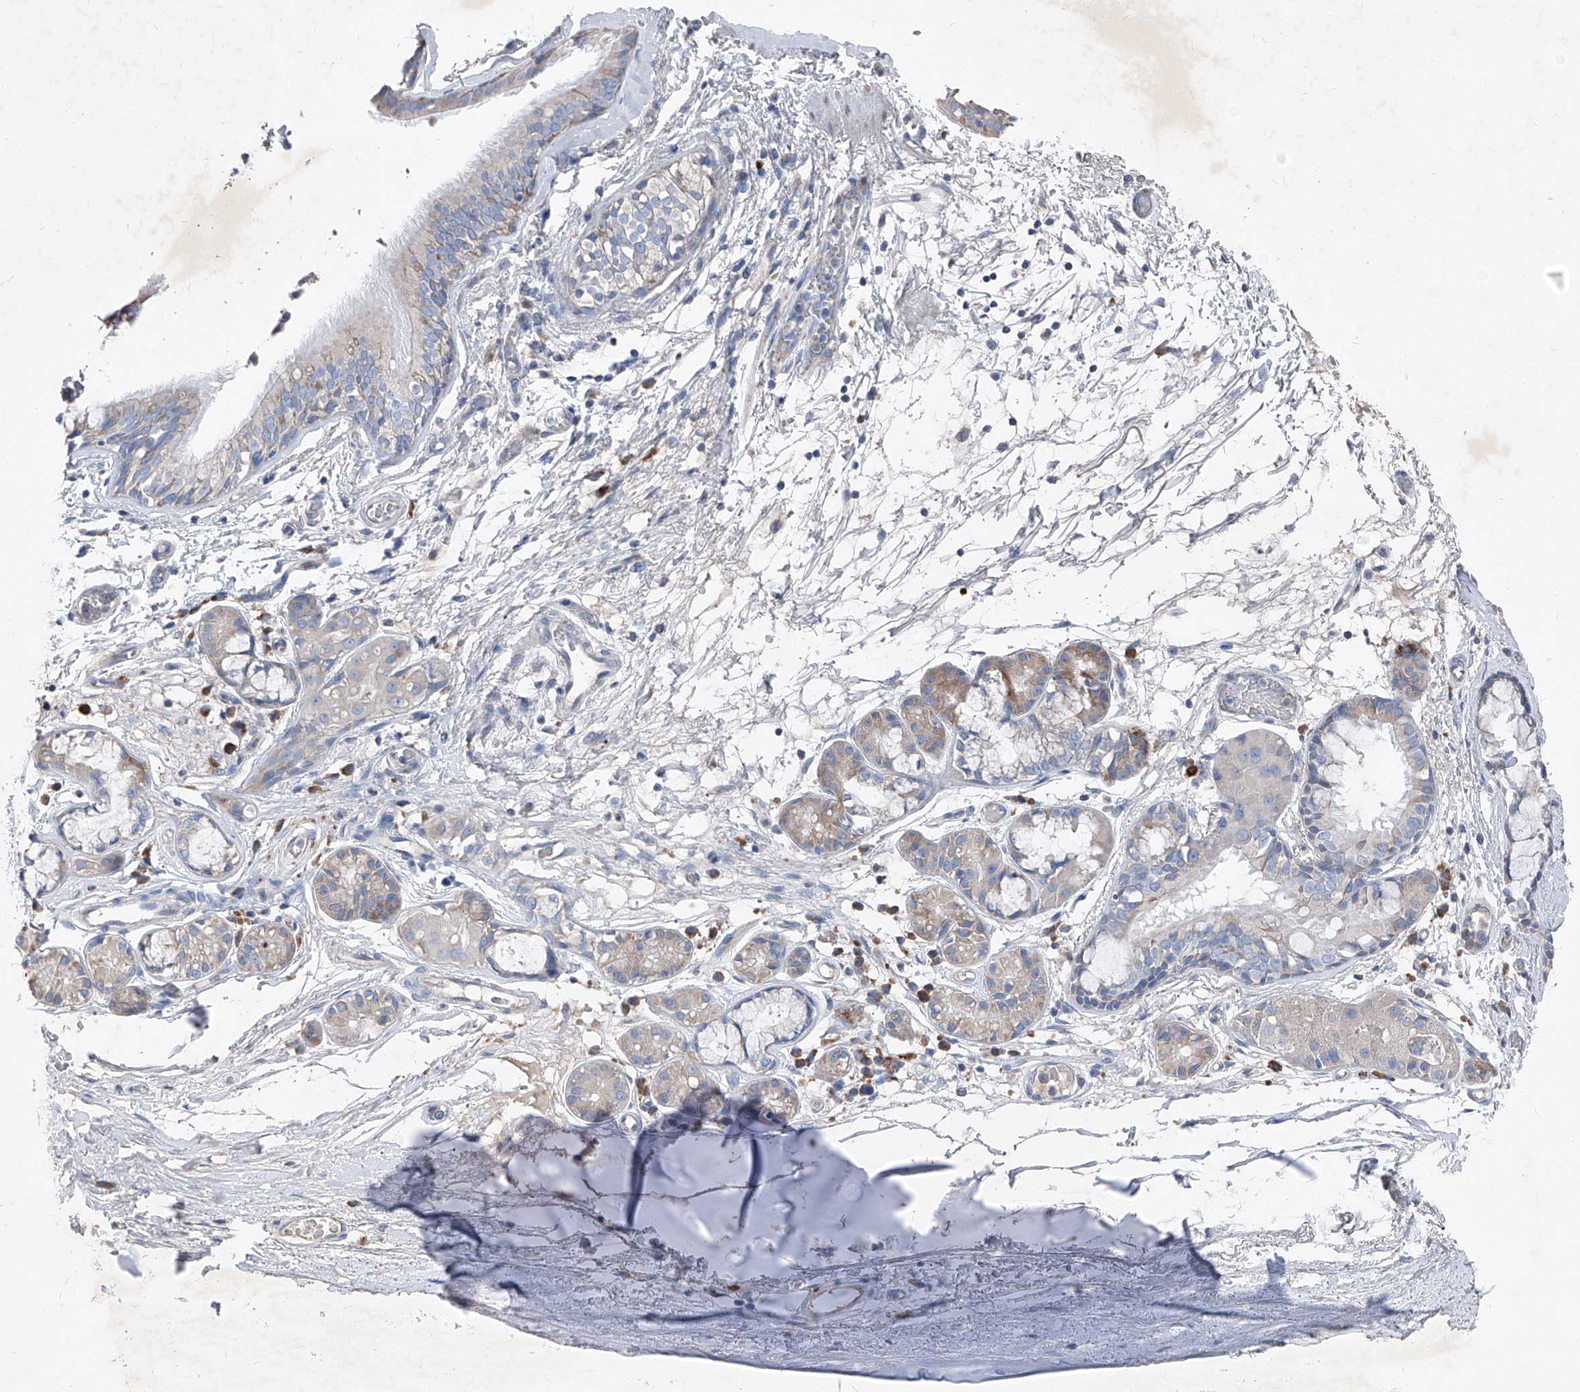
{"staining": {"intensity": "negative", "quantity": "none", "location": "none"}, "tissue": "adipose tissue", "cell_type": "Adipocytes", "image_type": "normal", "snomed": [{"axis": "morphology", "description": "Normal tissue, NOS"}, {"axis": "topography", "description": "Cartilage tissue"}], "caption": "Image shows no protein positivity in adipocytes of benign adipose tissue.", "gene": "IFI27", "patient": {"sex": "female", "age": 63}}